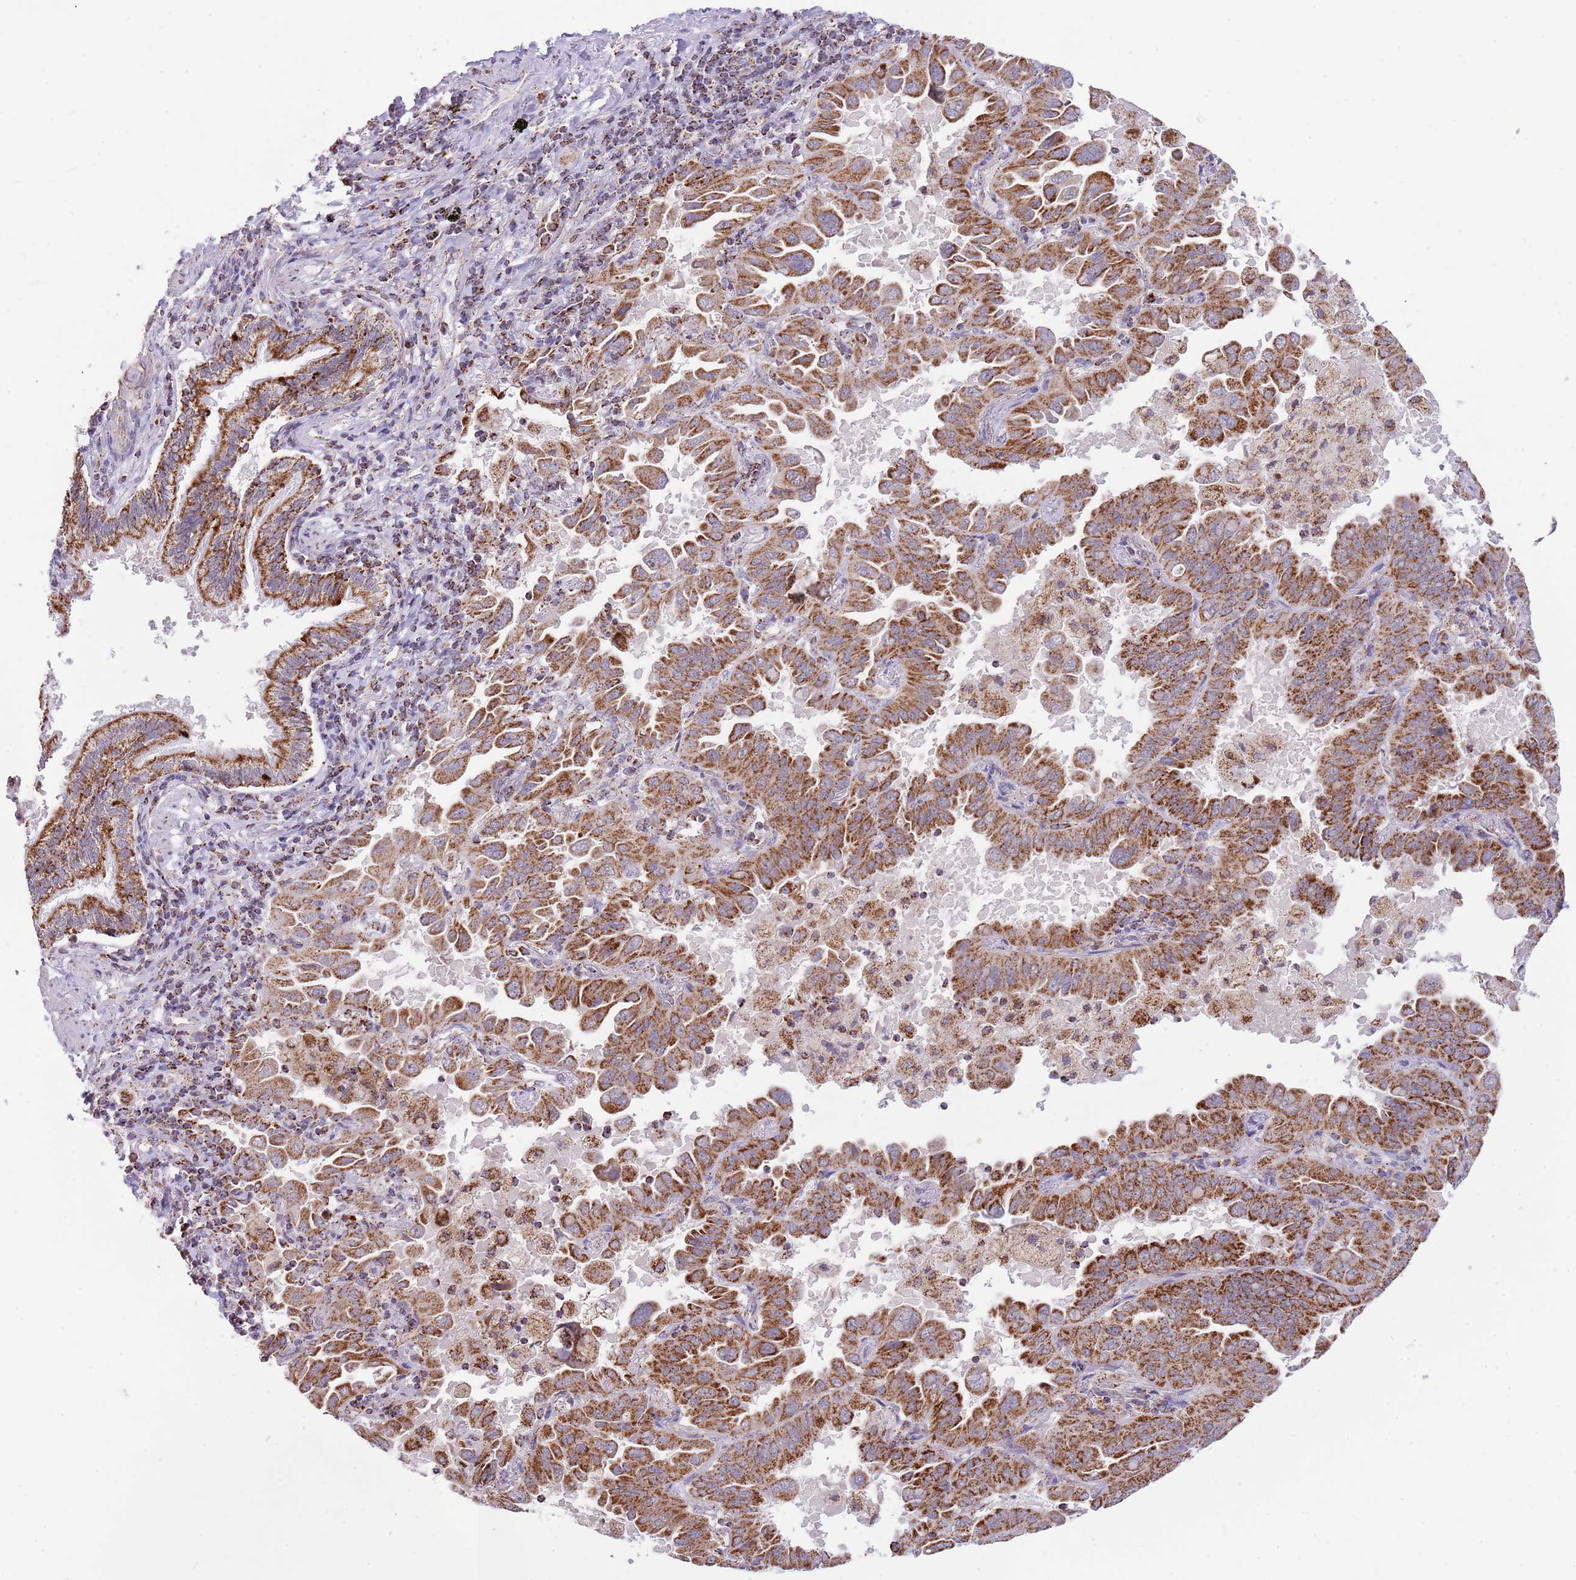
{"staining": {"intensity": "strong", "quantity": ">75%", "location": "cytoplasmic/membranous"}, "tissue": "lung cancer", "cell_type": "Tumor cells", "image_type": "cancer", "snomed": [{"axis": "morphology", "description": "Adenocarcinoma, NOS"}, {"axis": "topography", "description": "Lung"}], "caption": "Lung cancer (adenocarcinoma) stained with DAB immunohistochemistry (IHC) demonstrates high levels of strong cytoplasmic/membranous expression in about >75% of tumor cells. The staining was performed using DAB (3,3'-diaminobenzidine) to visualize the protein expression in brown, while the nuclei were stained in blue with hematoxylin (Magnification: 20x).", "gene": "LHX6", "patient": {"sex": "male", "age": 64}}